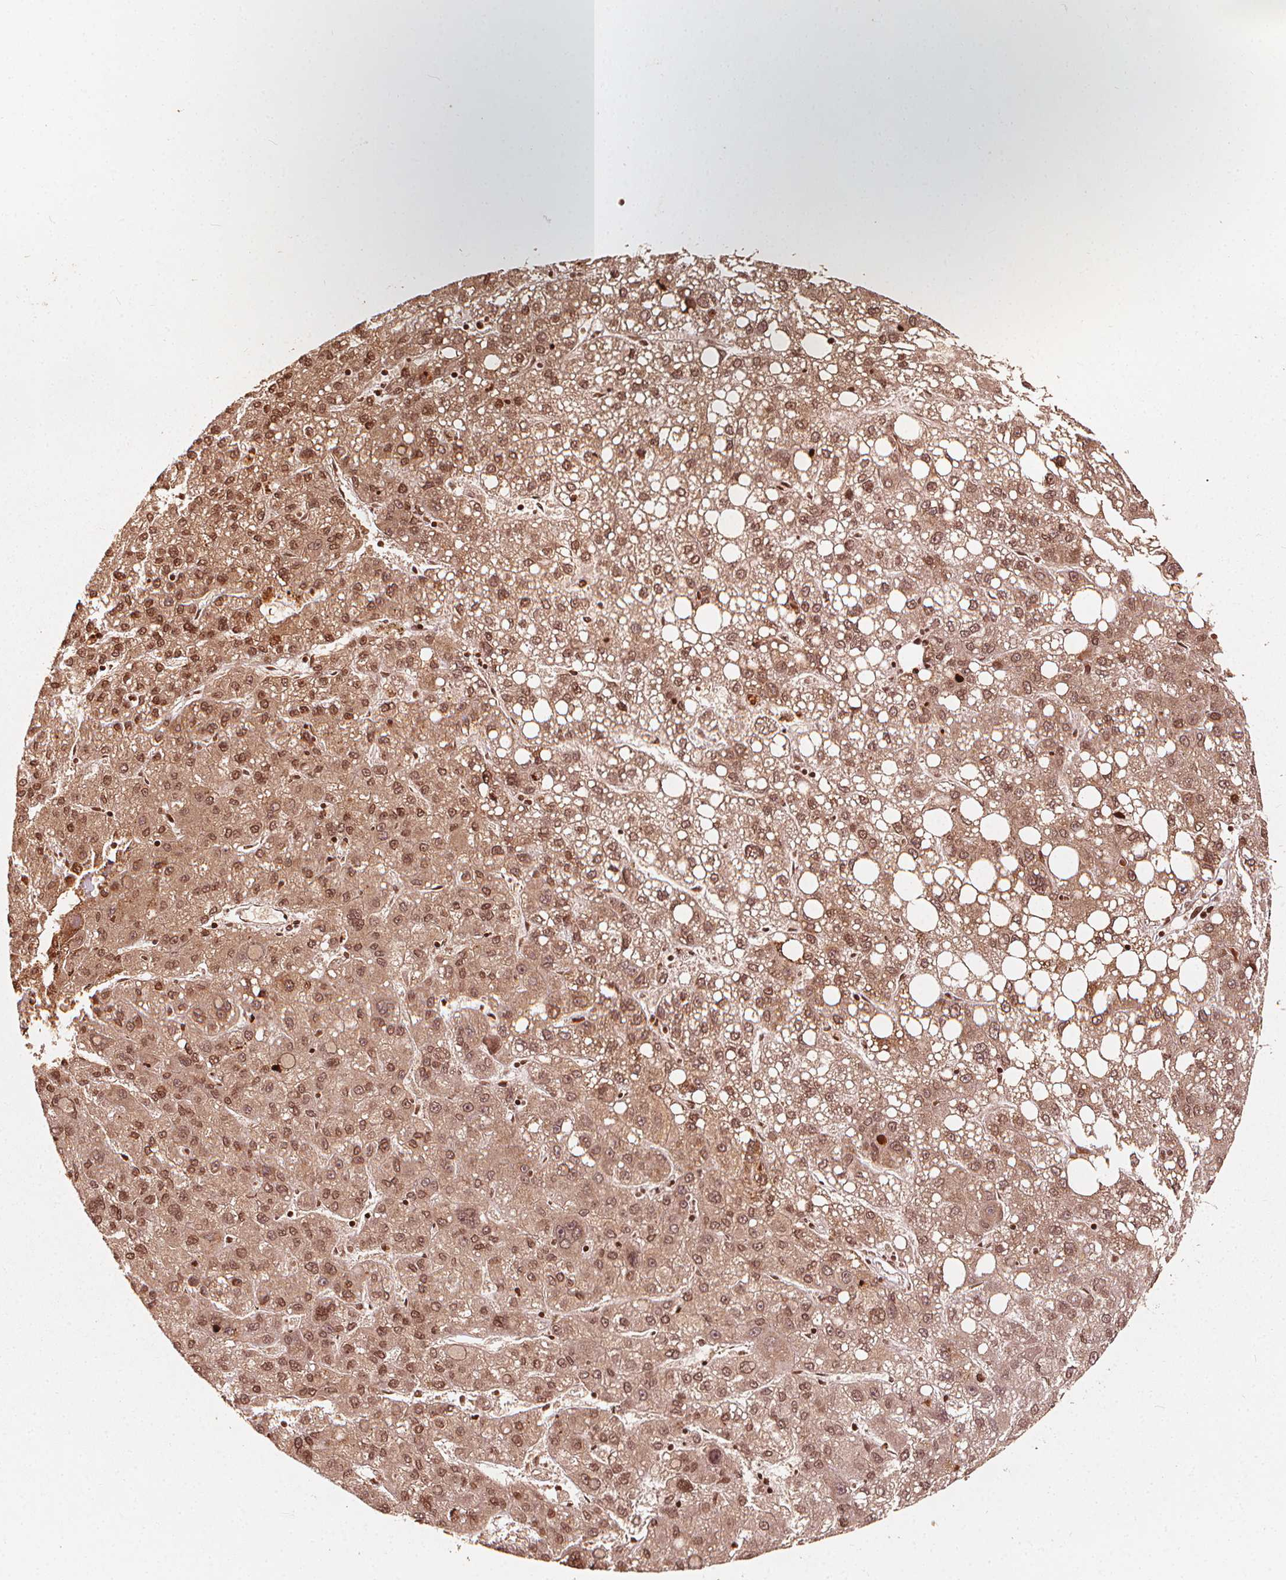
{"staining": {"intensity": "moderate", "quantity": ">75%", "location": "nuclear"}, "tissue": "liver cancer", "cell_type": "Tumor cells", "image_type": "cancer", "snomed": [{"axis": "morphology", "description": "Carcinoma, Hepatocellular, NOS"}, {"axis": "topography", "description": "Liver"}], "caption": "There is medium levels of moderate nuclear positivity in tumor cells of hepatocellular carcinoma (liver), as demonstrated by immunohistochemical staining (brown color).", "gene": "H3C14", "patient": {"sex": "female", "age": 82}}